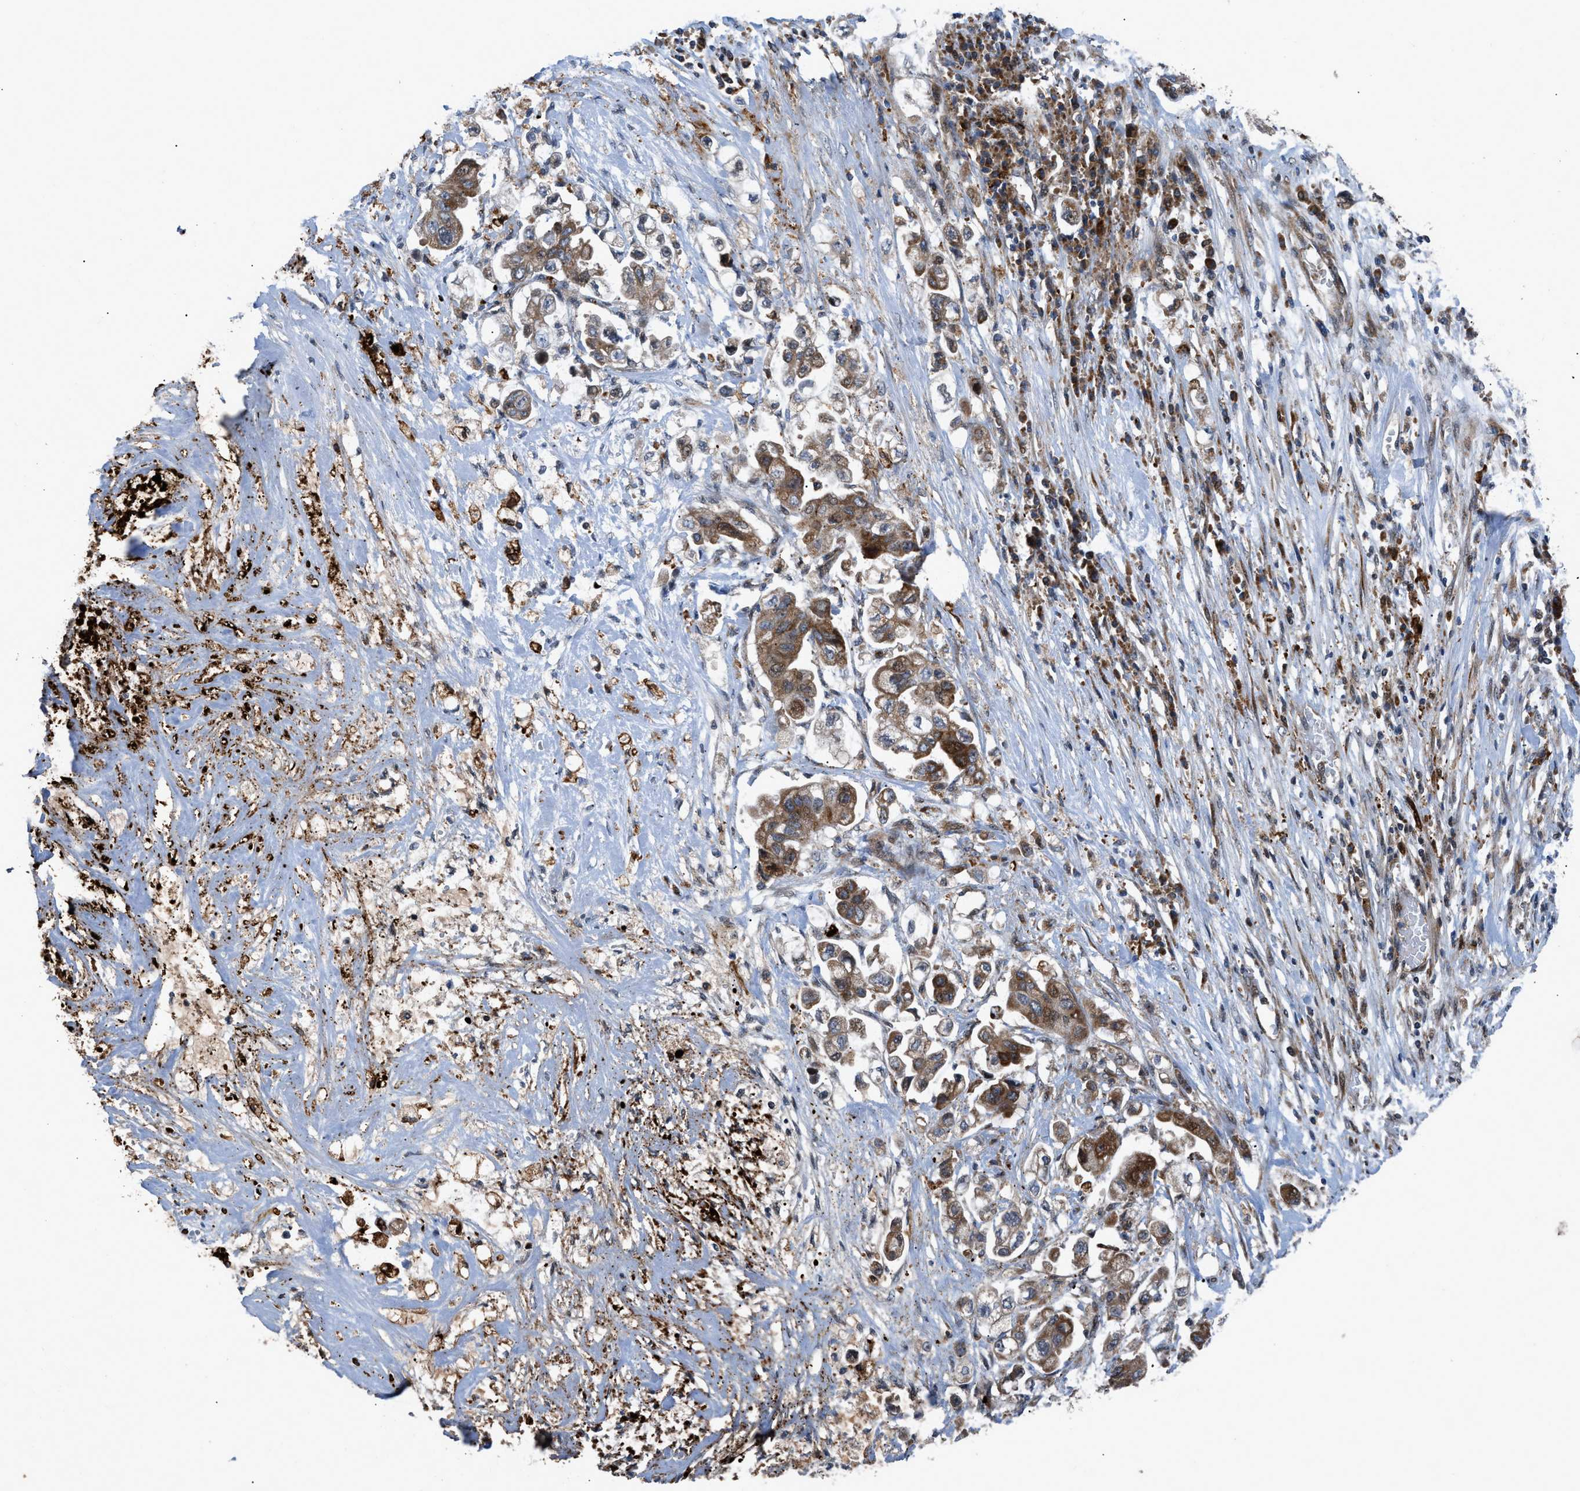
{"staining": {"intensity": "moderate", "quantity": ">75%", "location": "cytoplasmic/membranous"}, "tissue": "stomach cancer", "cell_type": "Tumor cells", "image_type": "cancer", "snomed": [{"axis": "morphology", "description": "Adenocarcinoma, NOS"}, {"axis": "topography", "description": "Stomach"}], "caption": "A high-resolution histopathology image shows IHC staining of stomach cancer (adenocarcinoma), which reveals moderate cytoplasmic/membranous staining in approximately >75% of tumor cells. (IHC, brightfield microscopy, high magnification).", "gene": "AP3M2", "patient": {"sex": "male", "age": 62}}